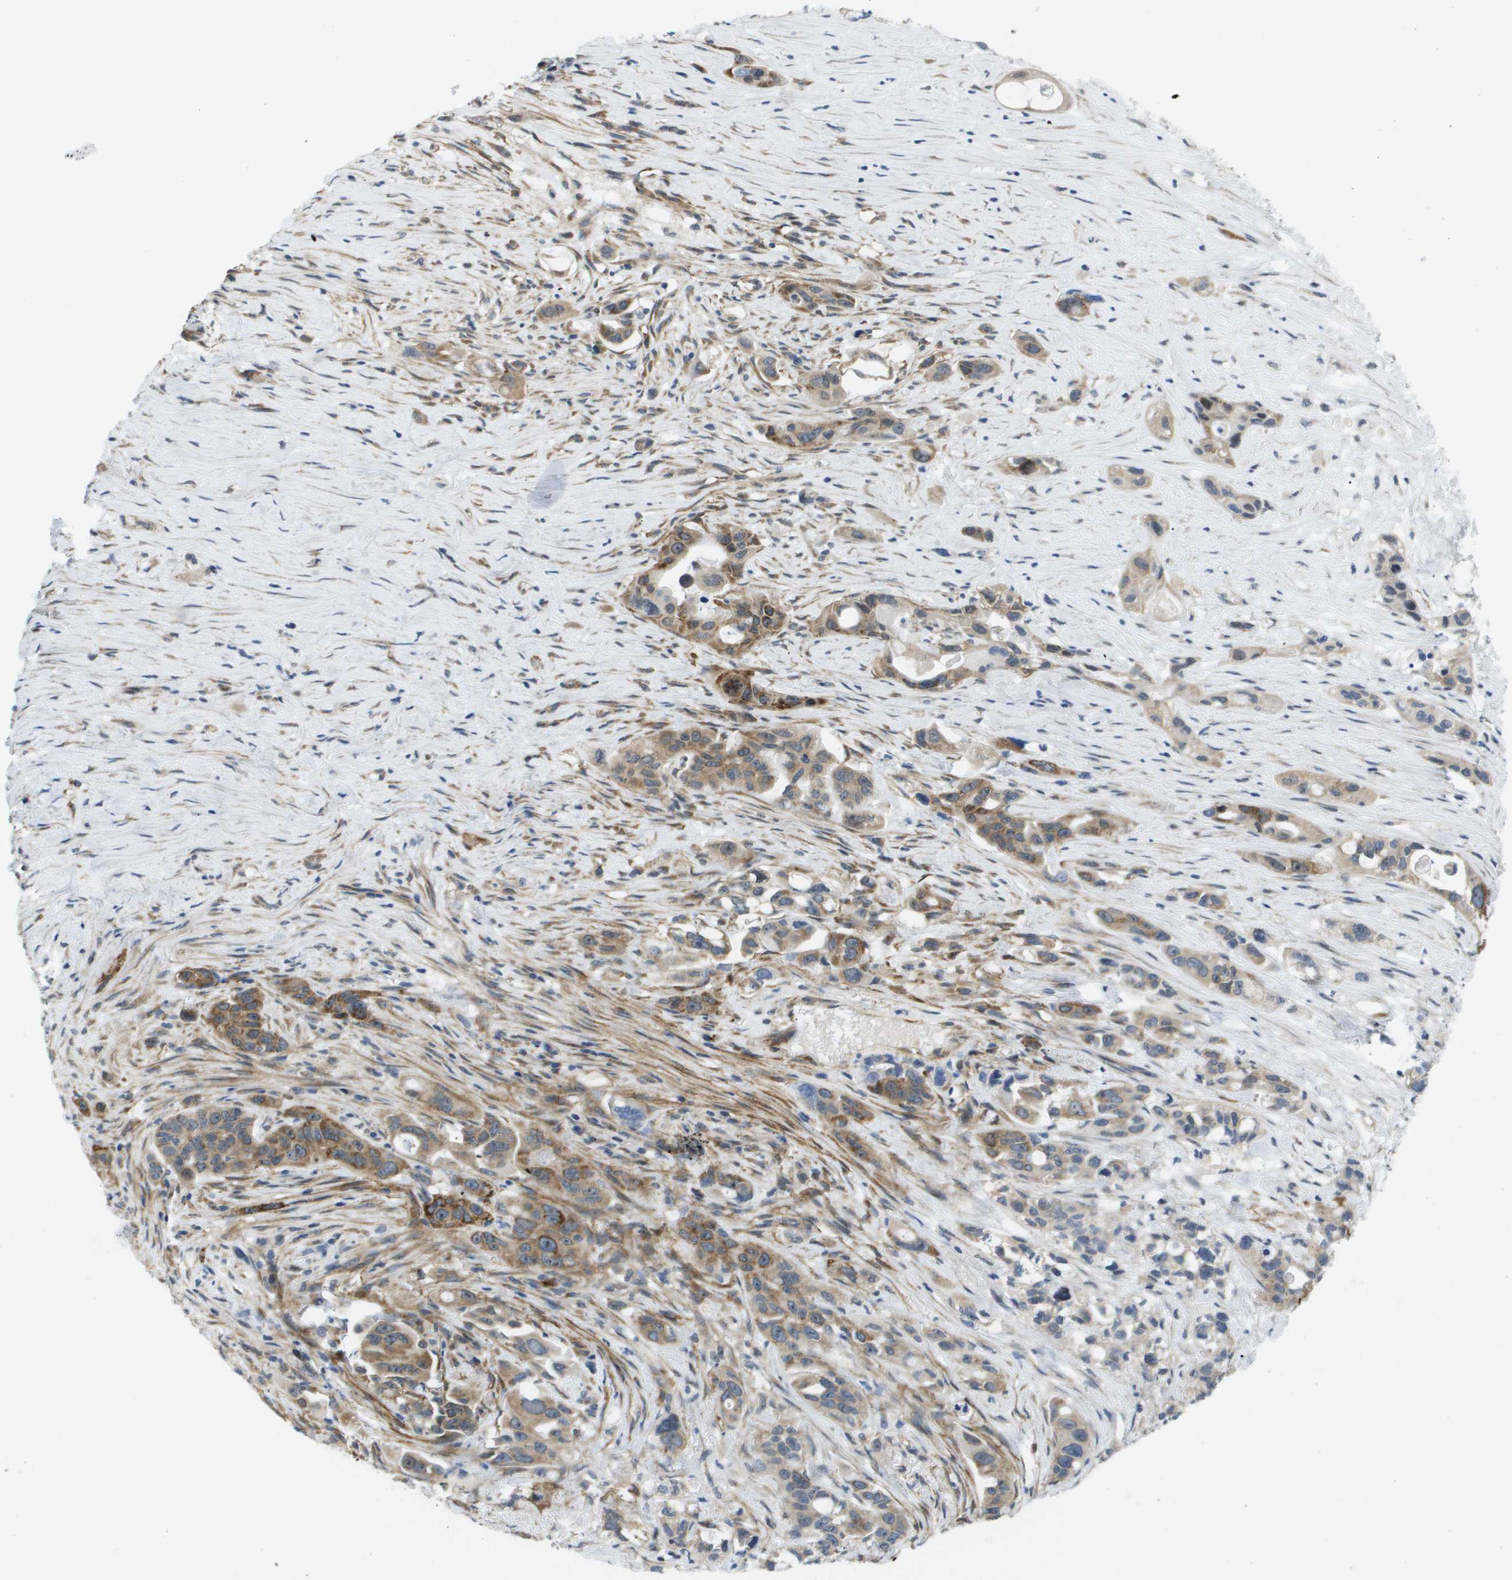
{"staining": {"intensity": "moderate", "quantity": ">75%", "location": "cytoplasmic/membranous"}, "tissue": "pancreatic cancer", "cell_type": "Tumor cells", "image_type": "cancer", "snomed": [{"axis": "morphology", "description": "Adenocarcinoma, NOS"}, {"axis": "topography", "description": "Pancreas"}], "caption": "Pancreatic cancer (adenocarcinoma) tissue displays moderate cytoplasmic/membranous expression in about >75% of tumor cells", "gene": "OTUD5", "patient": {"sex": "male", "age": 53}}